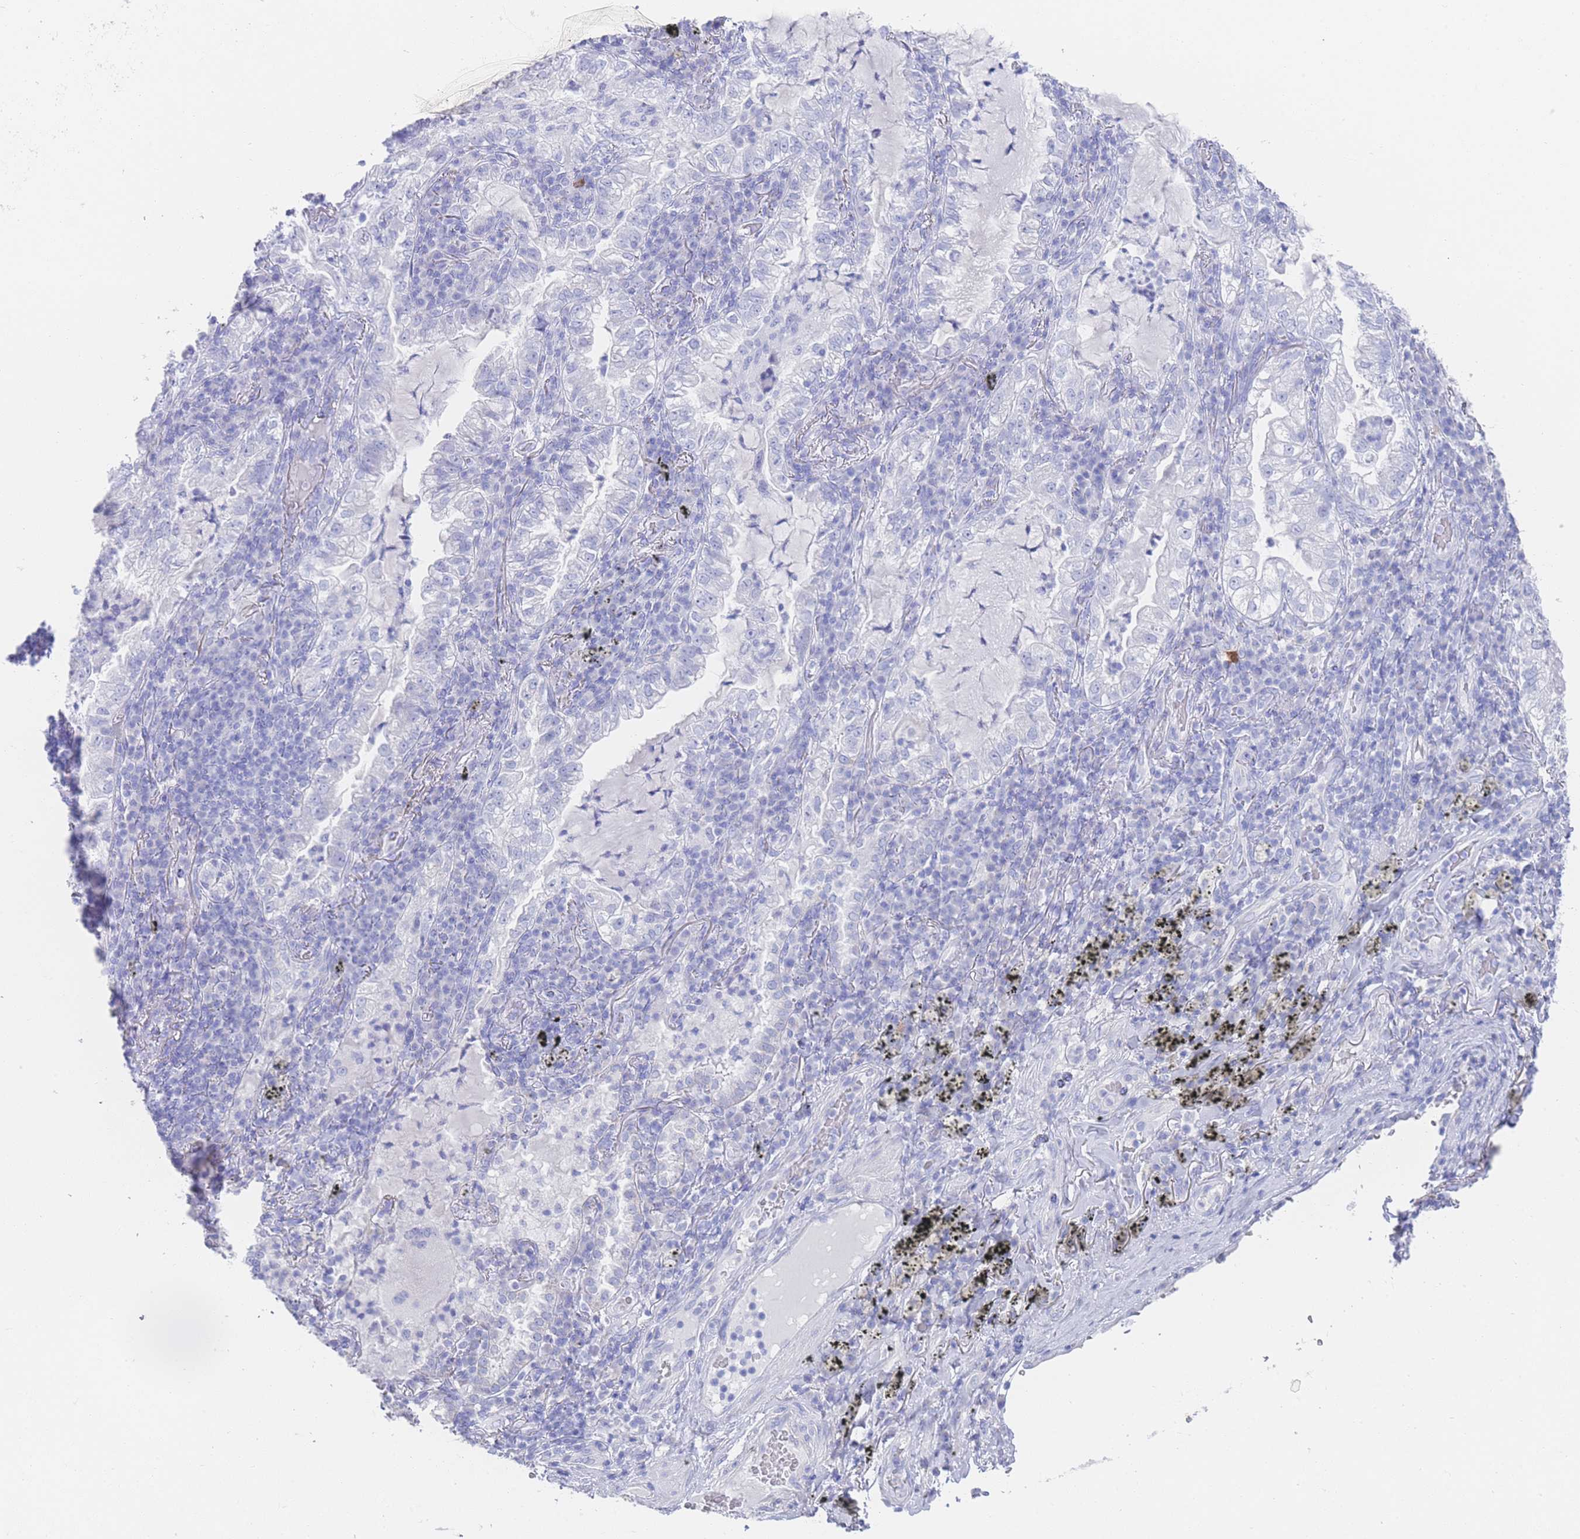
{"staining": {"intensity": "negative", "quantity": "none", "location": "none"}, "tissue": "lung cancer", "cell_type": "Tumor cells", "image_type": "cancer", "snomed": [{"axis": "morphology", "description": "Adenocarcinoma, NOS"}, {"axis": "topography", "description": "Lung"}], "caption": "This is an IHC image of human lung cancer (adenocarcinoma). There is no positivity in tumor cells.", "gene": "LRRC37A", "patient": {"sex": "female", "age": 73}}